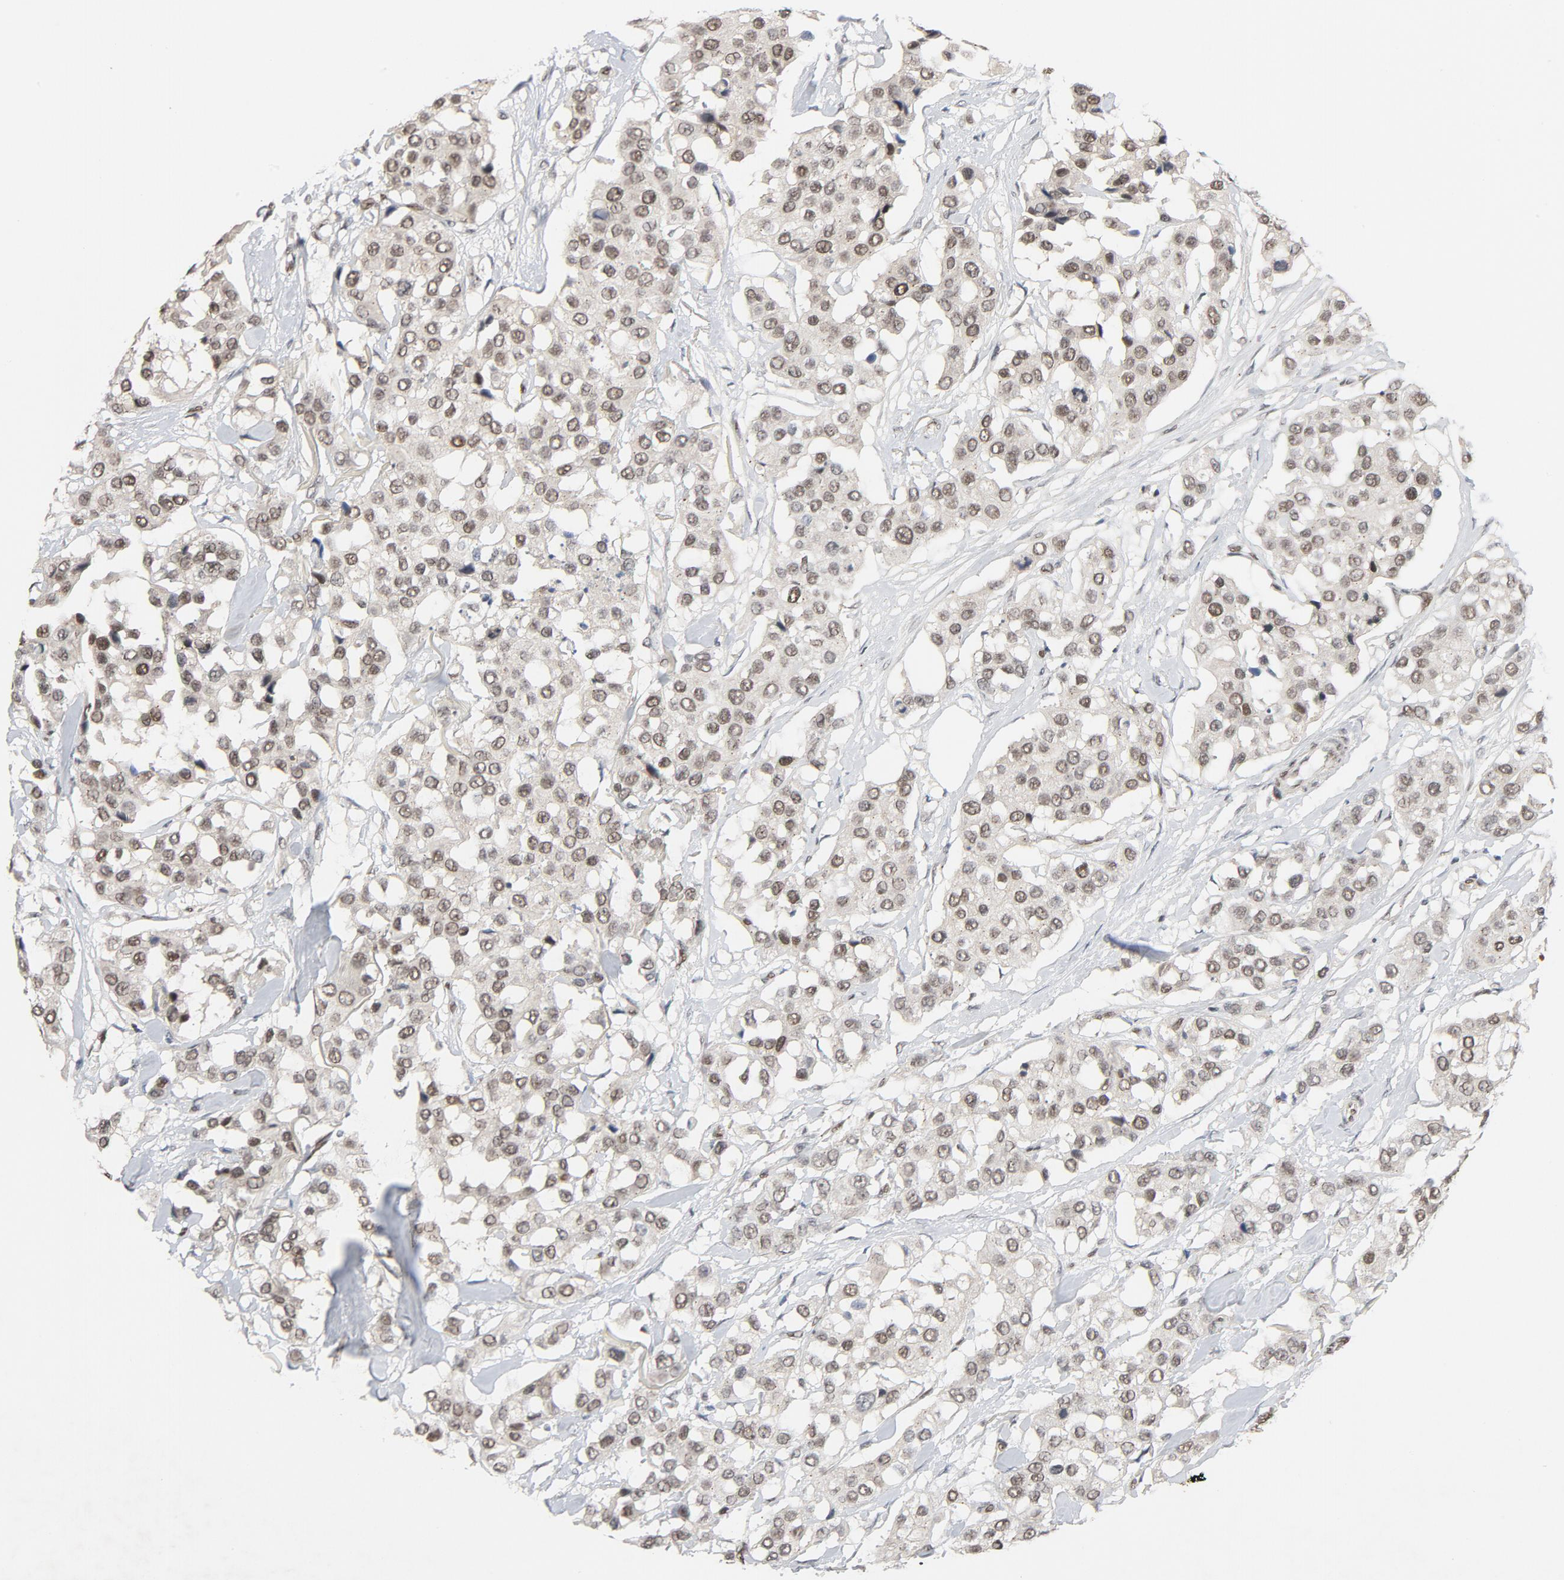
{"staining": {"intensity": "moderate", "quantity": ">75%", "location": "nuclear"}, "tissue": "breast cancer", "cell_type": "Tumor cells", "image_type": "cancer", "snomed": [{"axis": "morphology", "description": "Duct carcinoma"}, {"axis": "topography", "description": "Breast"}], "caption": "Breast cancer was stained to show a protein in brown. There is medium levels of moderate nuclear expression in approximately >75% of tumor cells.", "gene": "SMARCD1", "patient": {"sex": "female", "age": 80}}